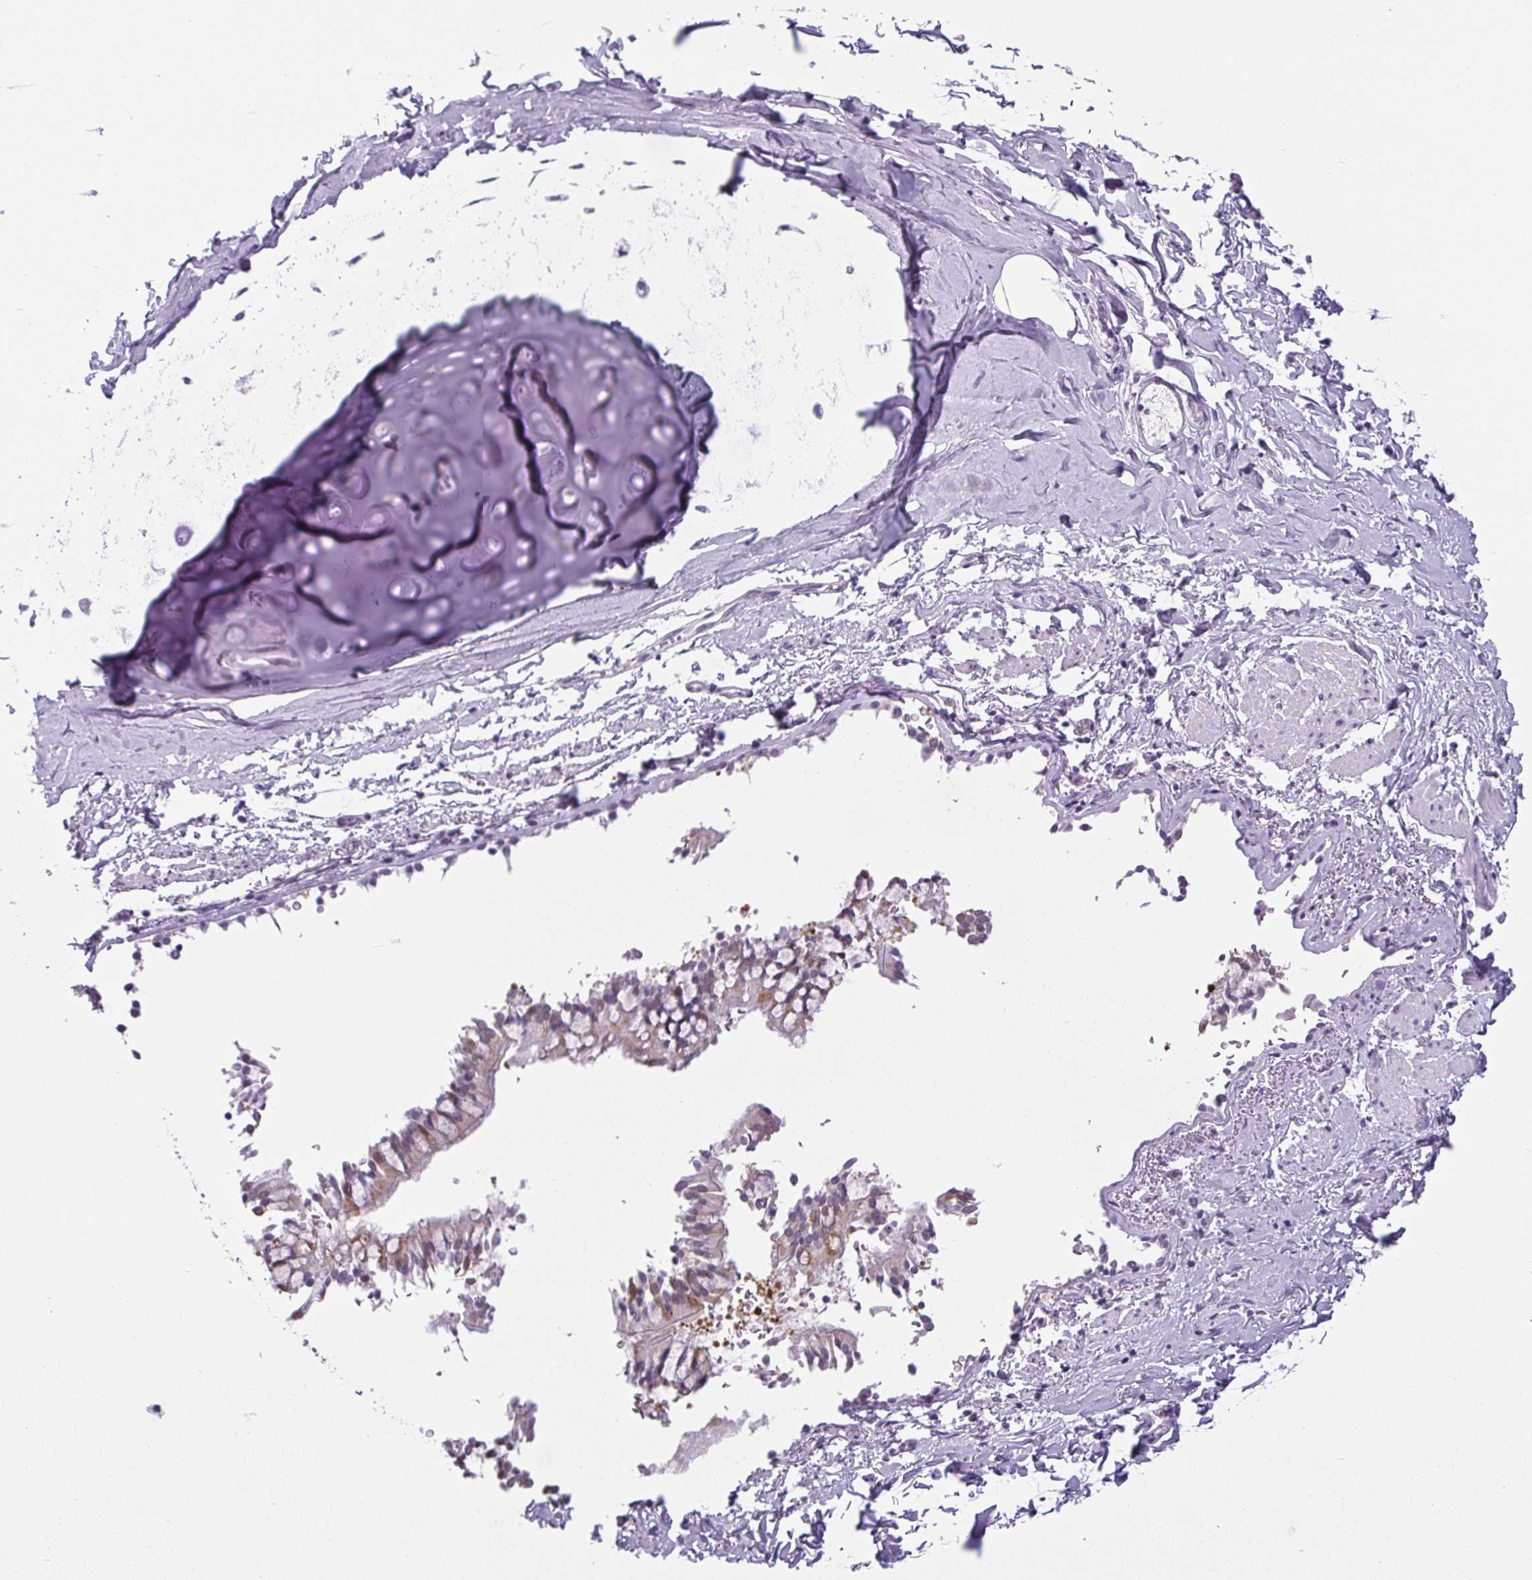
{"staining": {"intensity": "negative", "quantity": "none", "location": "none"}, "tissue": "adipose tissue", "cell_type": "Adipocytes", "image_type": "normal", "snomed": [{"axis": "morphology", "description": "Normal tissue, NOS"}, {"axis": "topography", "description": "Cartilage tissue"}, {"axis": "topography", "description": "Bronchus"}, {"axis": "topography", "description": "Peripheral nerve tissue"}], "caption": "The photomicrograph exhibits no staining of adipocytes in normal adipose tissue. (Stains: DAB immunohistochemistry with hematoxylin counter stain, Microscopy: brightfield microscopy at high magnification).", "gene": "BCAS1", "patient": {"sex": "male", "age": 67}}